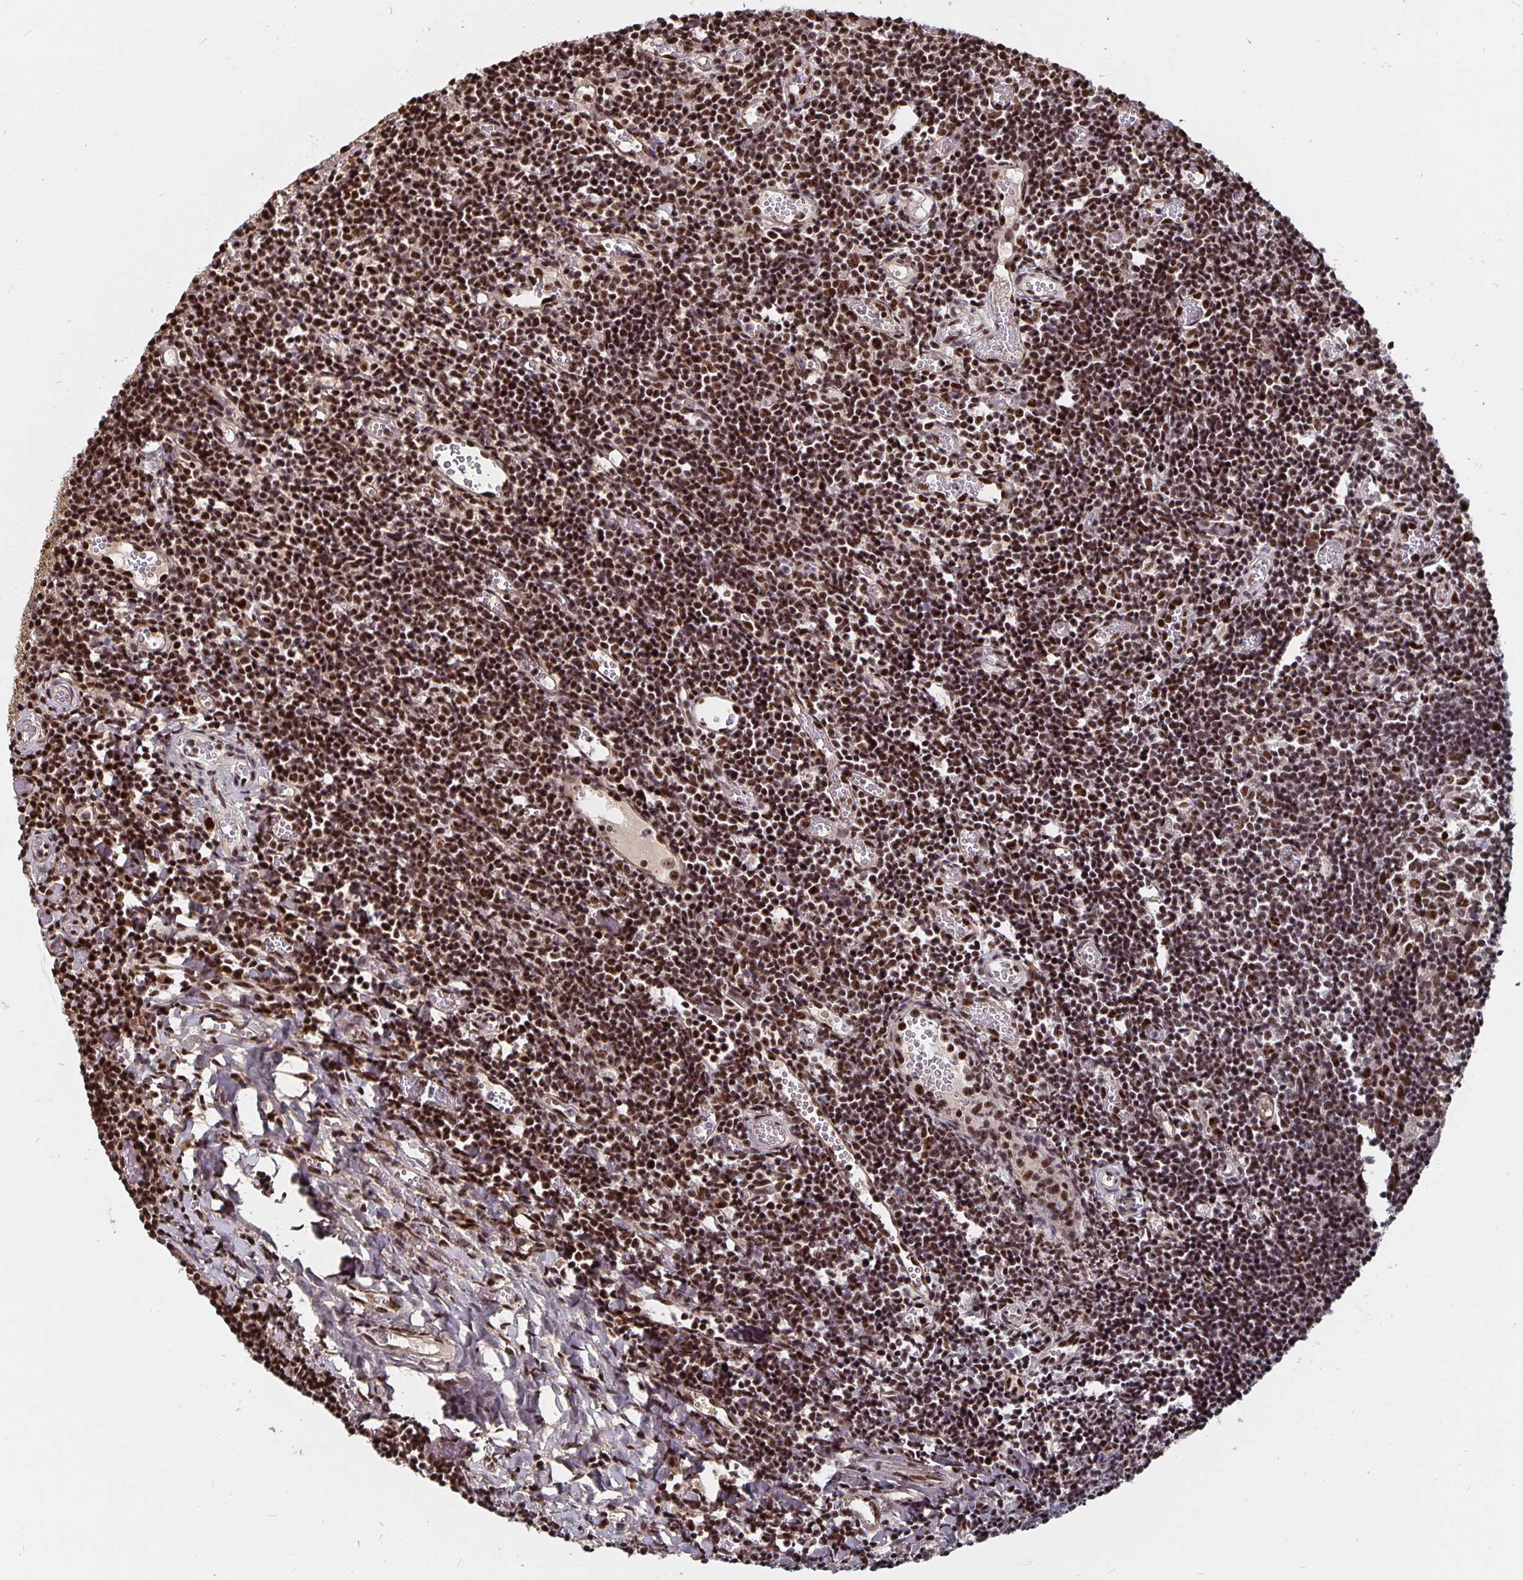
{"staining": {"intensity": "strong", "quantity": ">75%", "location": "nuclear"}, "tissue": "tonsil", "cell_type": "Germinal center cells", "image_type": "normal", "snomed": [{"axis": "morphology", "description": "Normal tissue, NOS"}, {"axis": "topography", "description": "Tonsil"}], "caption": "Brown immunohistochemical staining in unremarkable tonsil demonstrates strong nuclear positivity in approximately >75% of germinal center cells.", "gene": "LAS1L", "patient": {"sex": "female", "age": 10}}